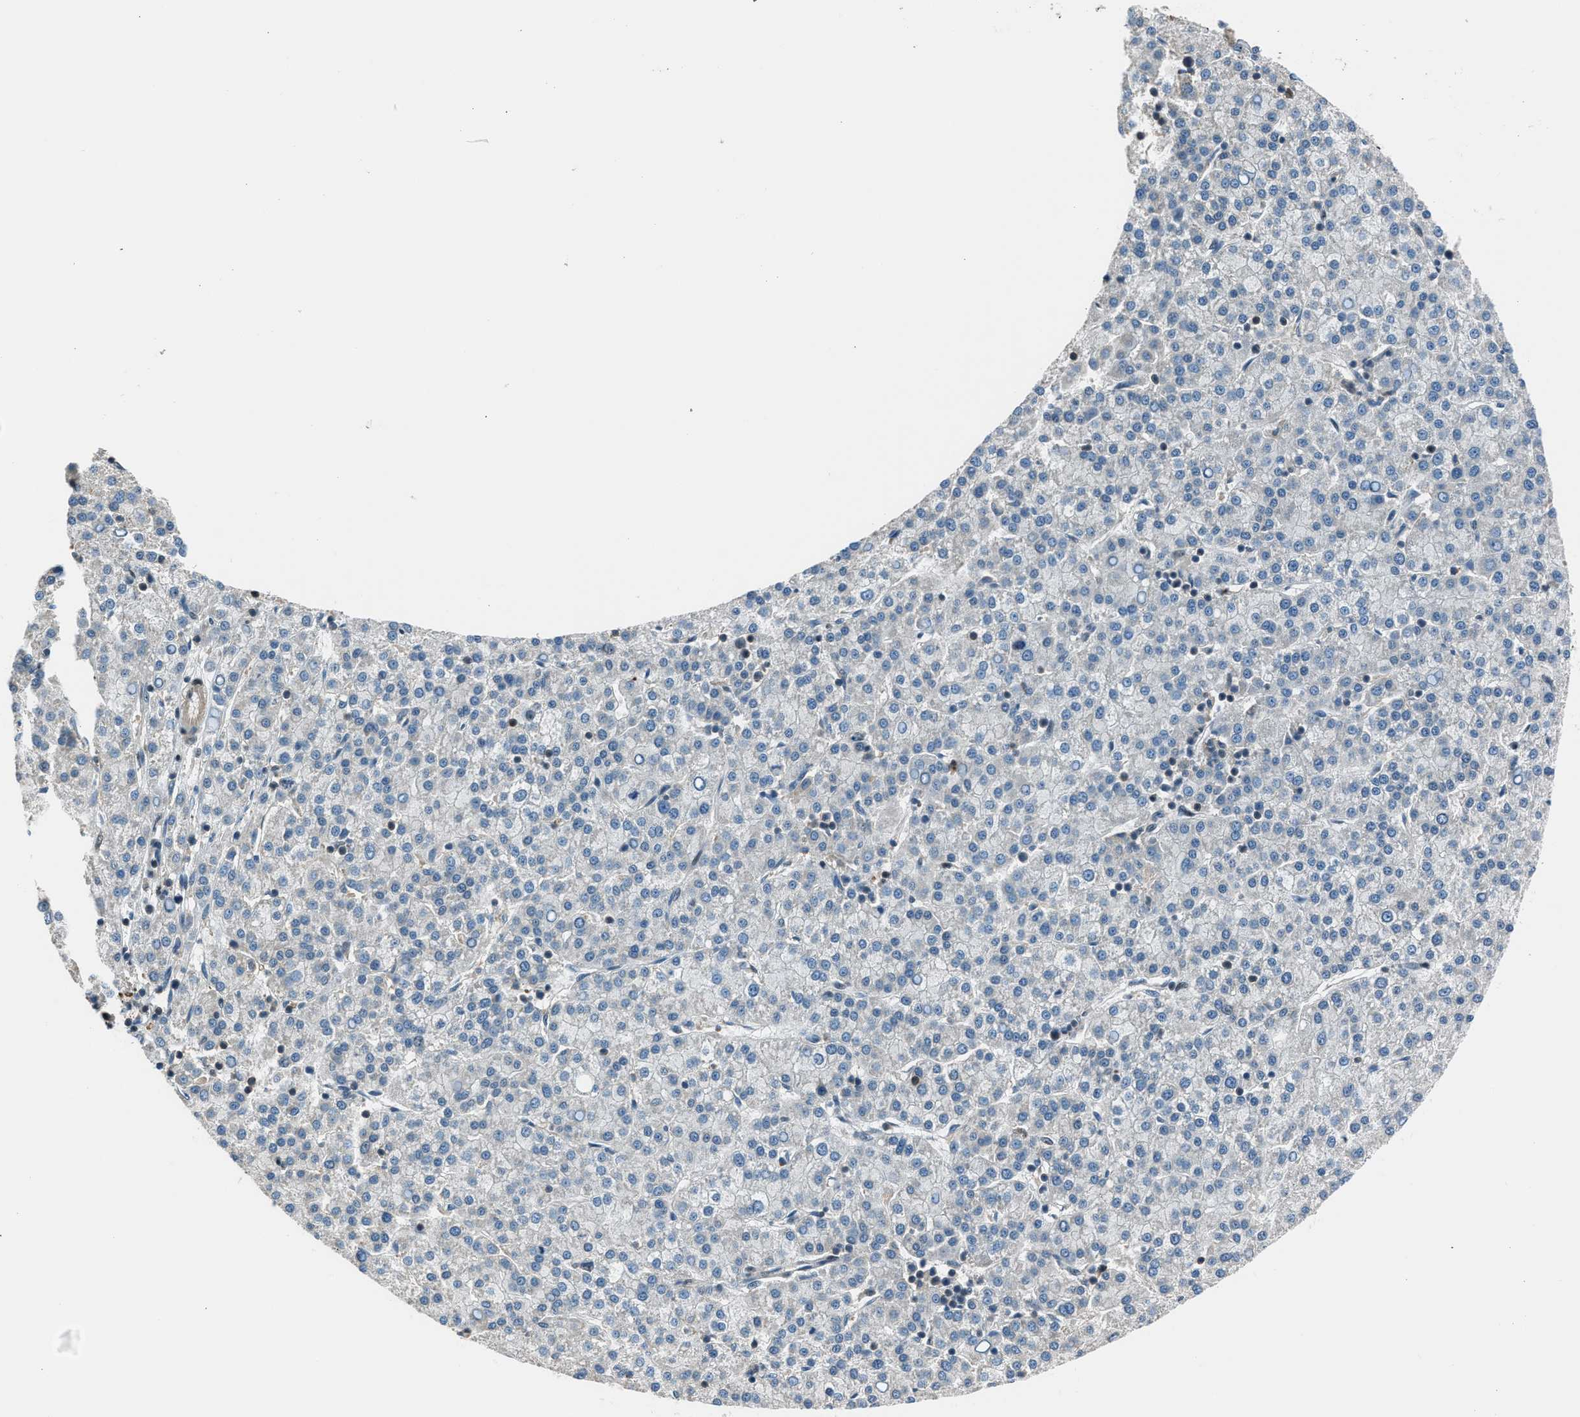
{"staining": {"intensity": "negative", "quantity": "none", "location": "none"}, "tissue": "liver cancer", "cell_type": "Tumor cells", "image_type": "cancer", "snomed": [{"axis": "morphology", "description": "Carcinoma, Hepatocellular, NOS"}, {"axis": "topography", "description": "Liver"}], "caption": "The image exhibits no significant staining in tumor cells of liver cancer (hepatocellular carcinoma).", "gene": "LMLN", "patient": {"sex": "female", "age": 58}}